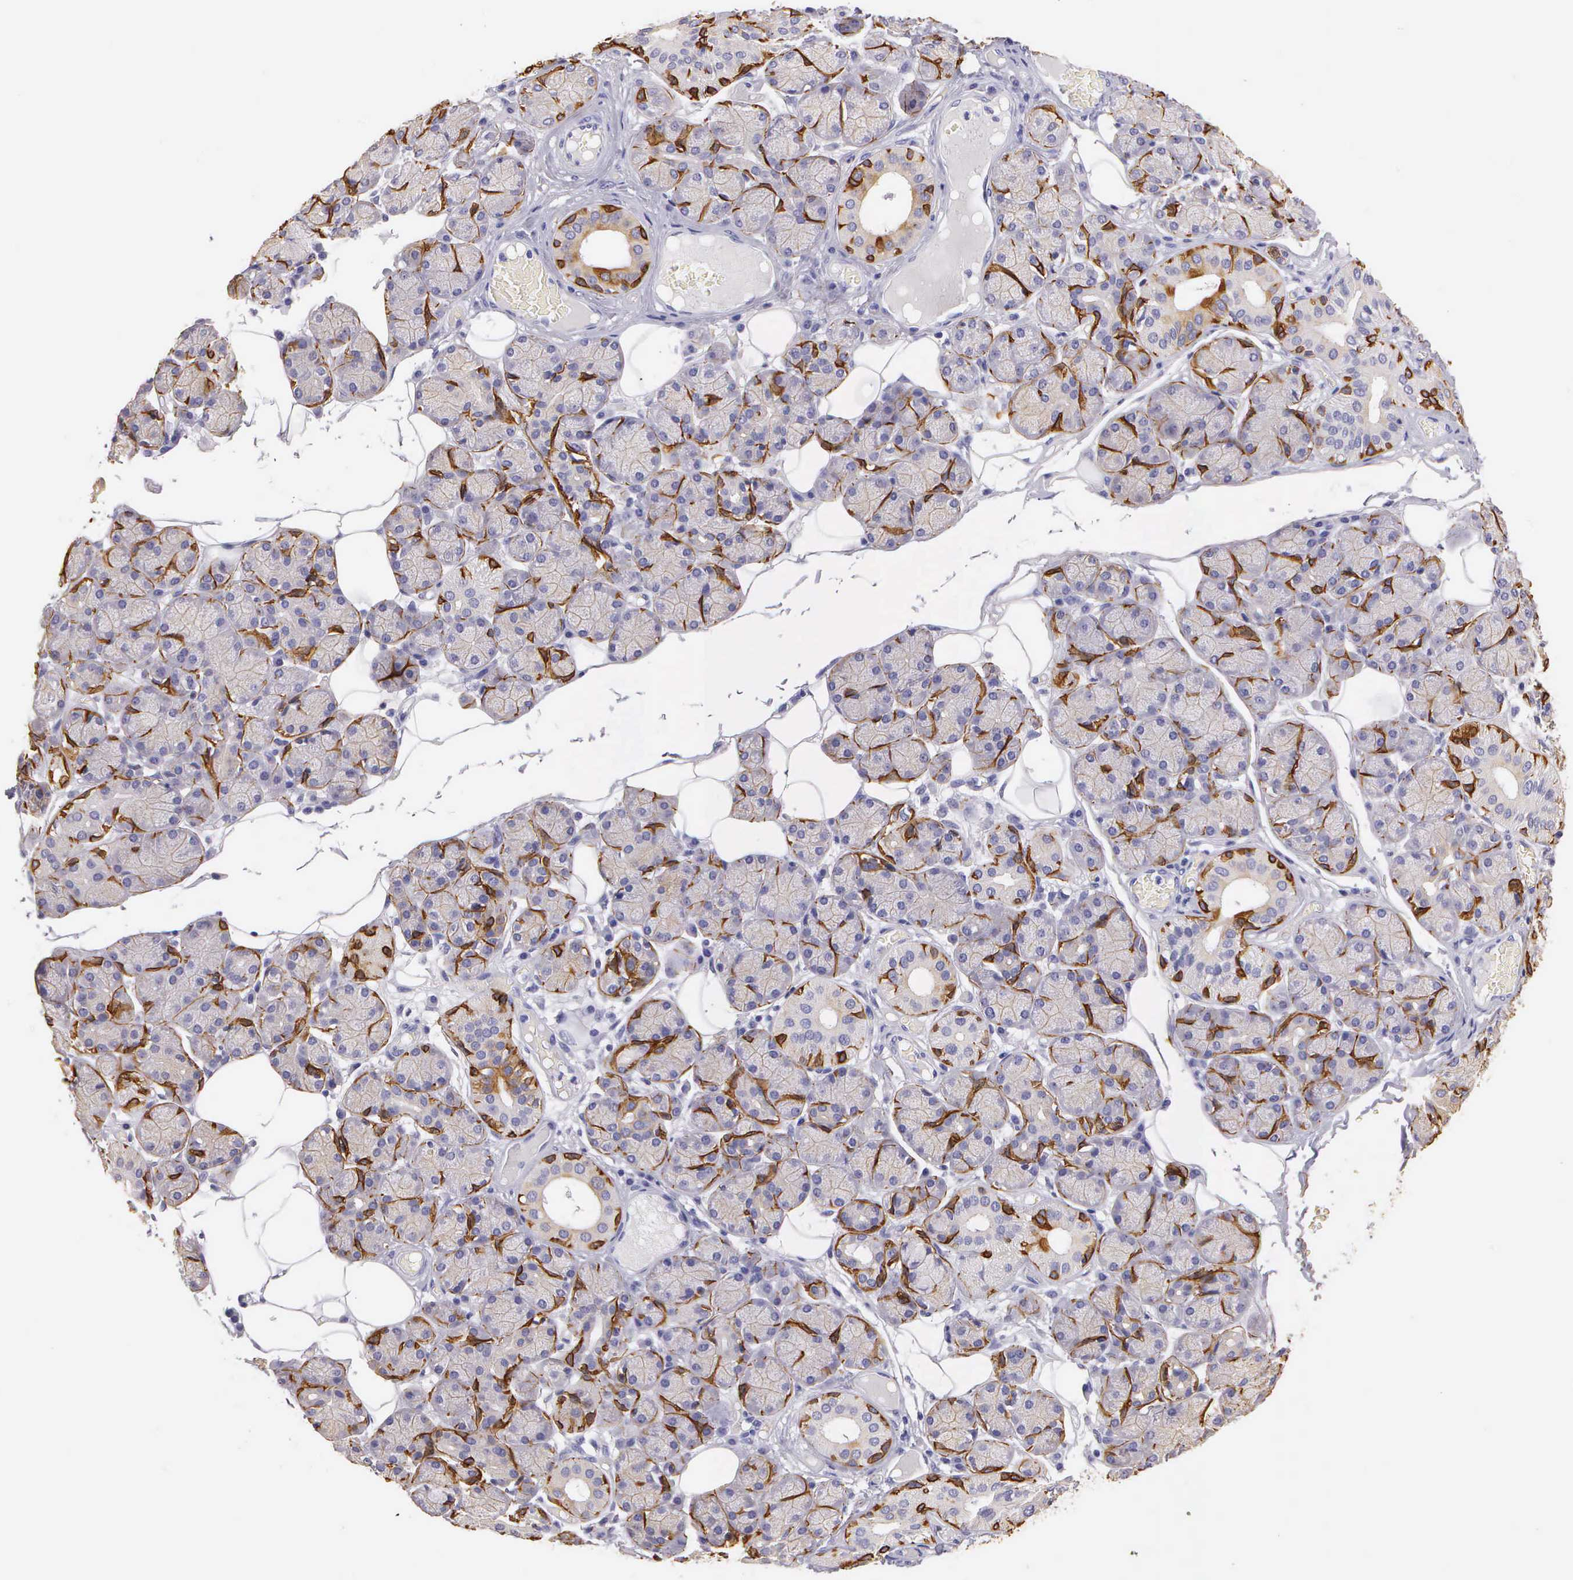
{"staining": {"intensity": "strong", "quantity": "<25%", "location": "cytoplasmic/membranous"}, "tissue": "salivary gland", "cell_type": "Glandular cells", "image_type": "normal", "snomed": [{"axis": "morphology", "description": "Normal tissue, NOS"}, {"axis": "topography", "description": "Salivary gland"}], "caption": "Immunohistochemistry staining of benign salivary gland, which shows medium levels of strong cytoplasmic/membranous expression in approximately <25% of glandular cells indicating strong cytoplasmic/membranous protein expression. The staining was performed using DAB (brown) for protein detection and nuclei were counterstained in hematoxylin (blue).", "gene": "KRT17", "patient": {"sex": "male", "age": 54}}